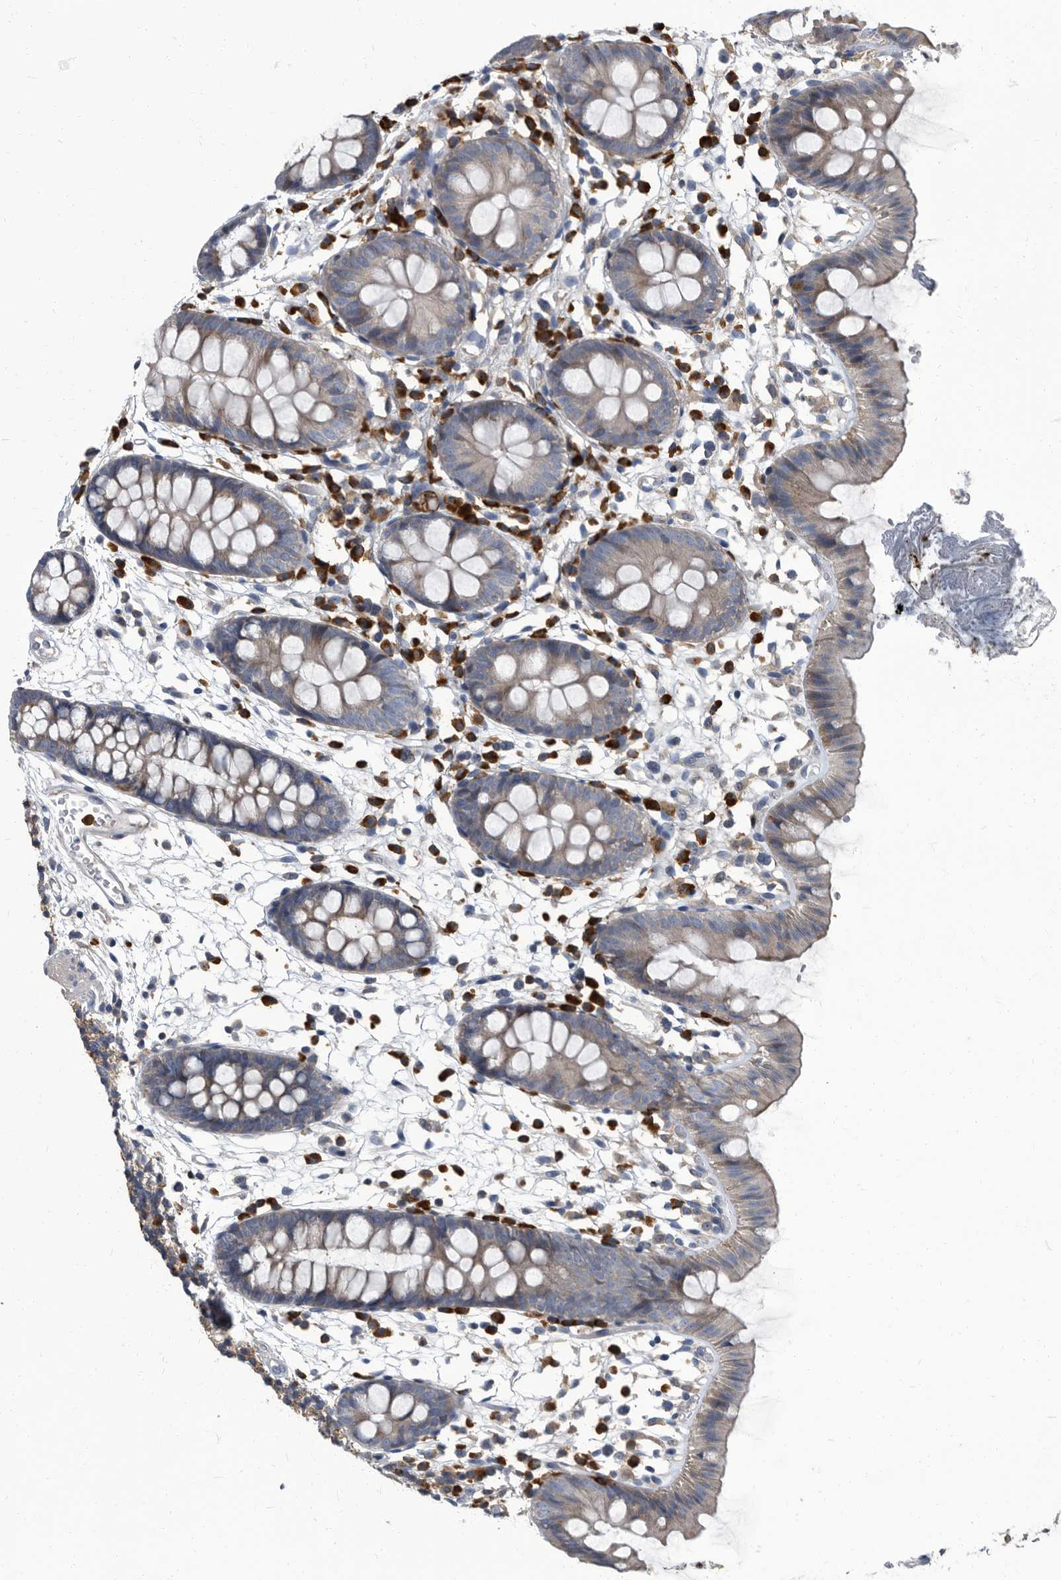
{"staining": {"intensity": "negative", "quantity": "none", "location": "none"}, "tissue": "colon", "cell_type": "Endothelial cells", "image_type": "normal", "snomed": [{"axis": "morphology", "description": "Normal tissue, NOS"}, {"axis": "topography", "description": "Colon"}], "caption": "A high-resolution photomicrograph shows immunohistochemistry (IHC) staining of unremarkable colon, which reveals no significant positivity in endothelial cells. (Immunohistochemistry (ihc), brightfield microscopy, high magnification).", "gene": "CDV3", "patient": {"sex": "male", "age": 56}}